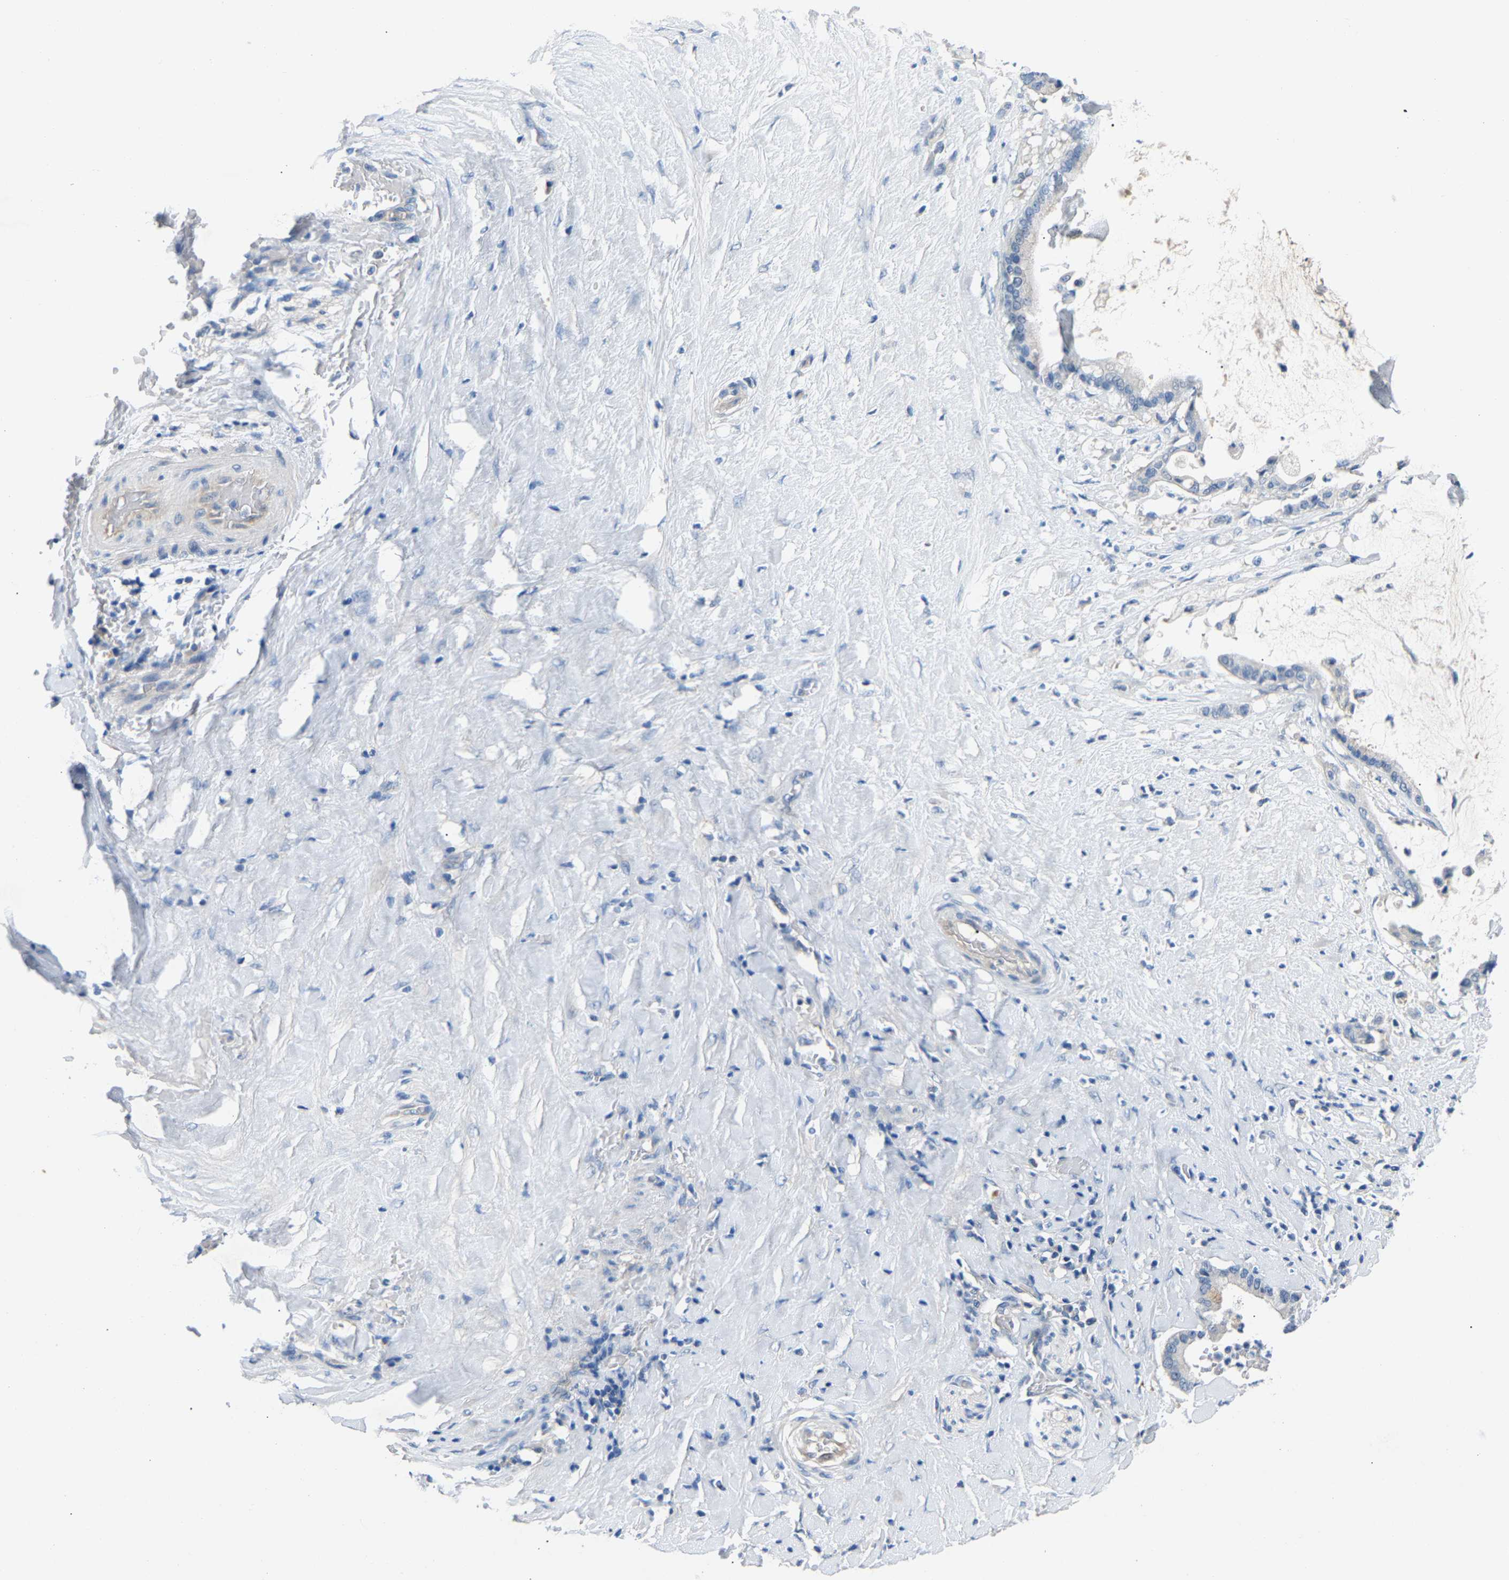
{"staining": {"intensity": "negative", "quantity": "none", "location": "none"}, "tissue": "pancreatic cancer", "cell_type": "Tumor cells", "image_type": "cancer", "snomed": [{"axis": "morphology", "description": "Adenocarcinoma, NOS"}, {"axis": "topography", "description": "Pancreas"}], "caption": "Immunohistochemical staining of pancreatic adenocarcinoma exhibits no significant positivity in tumor cells.", "gene": "DNAAF5", "patient": {"sex": "male", "age": 41}}